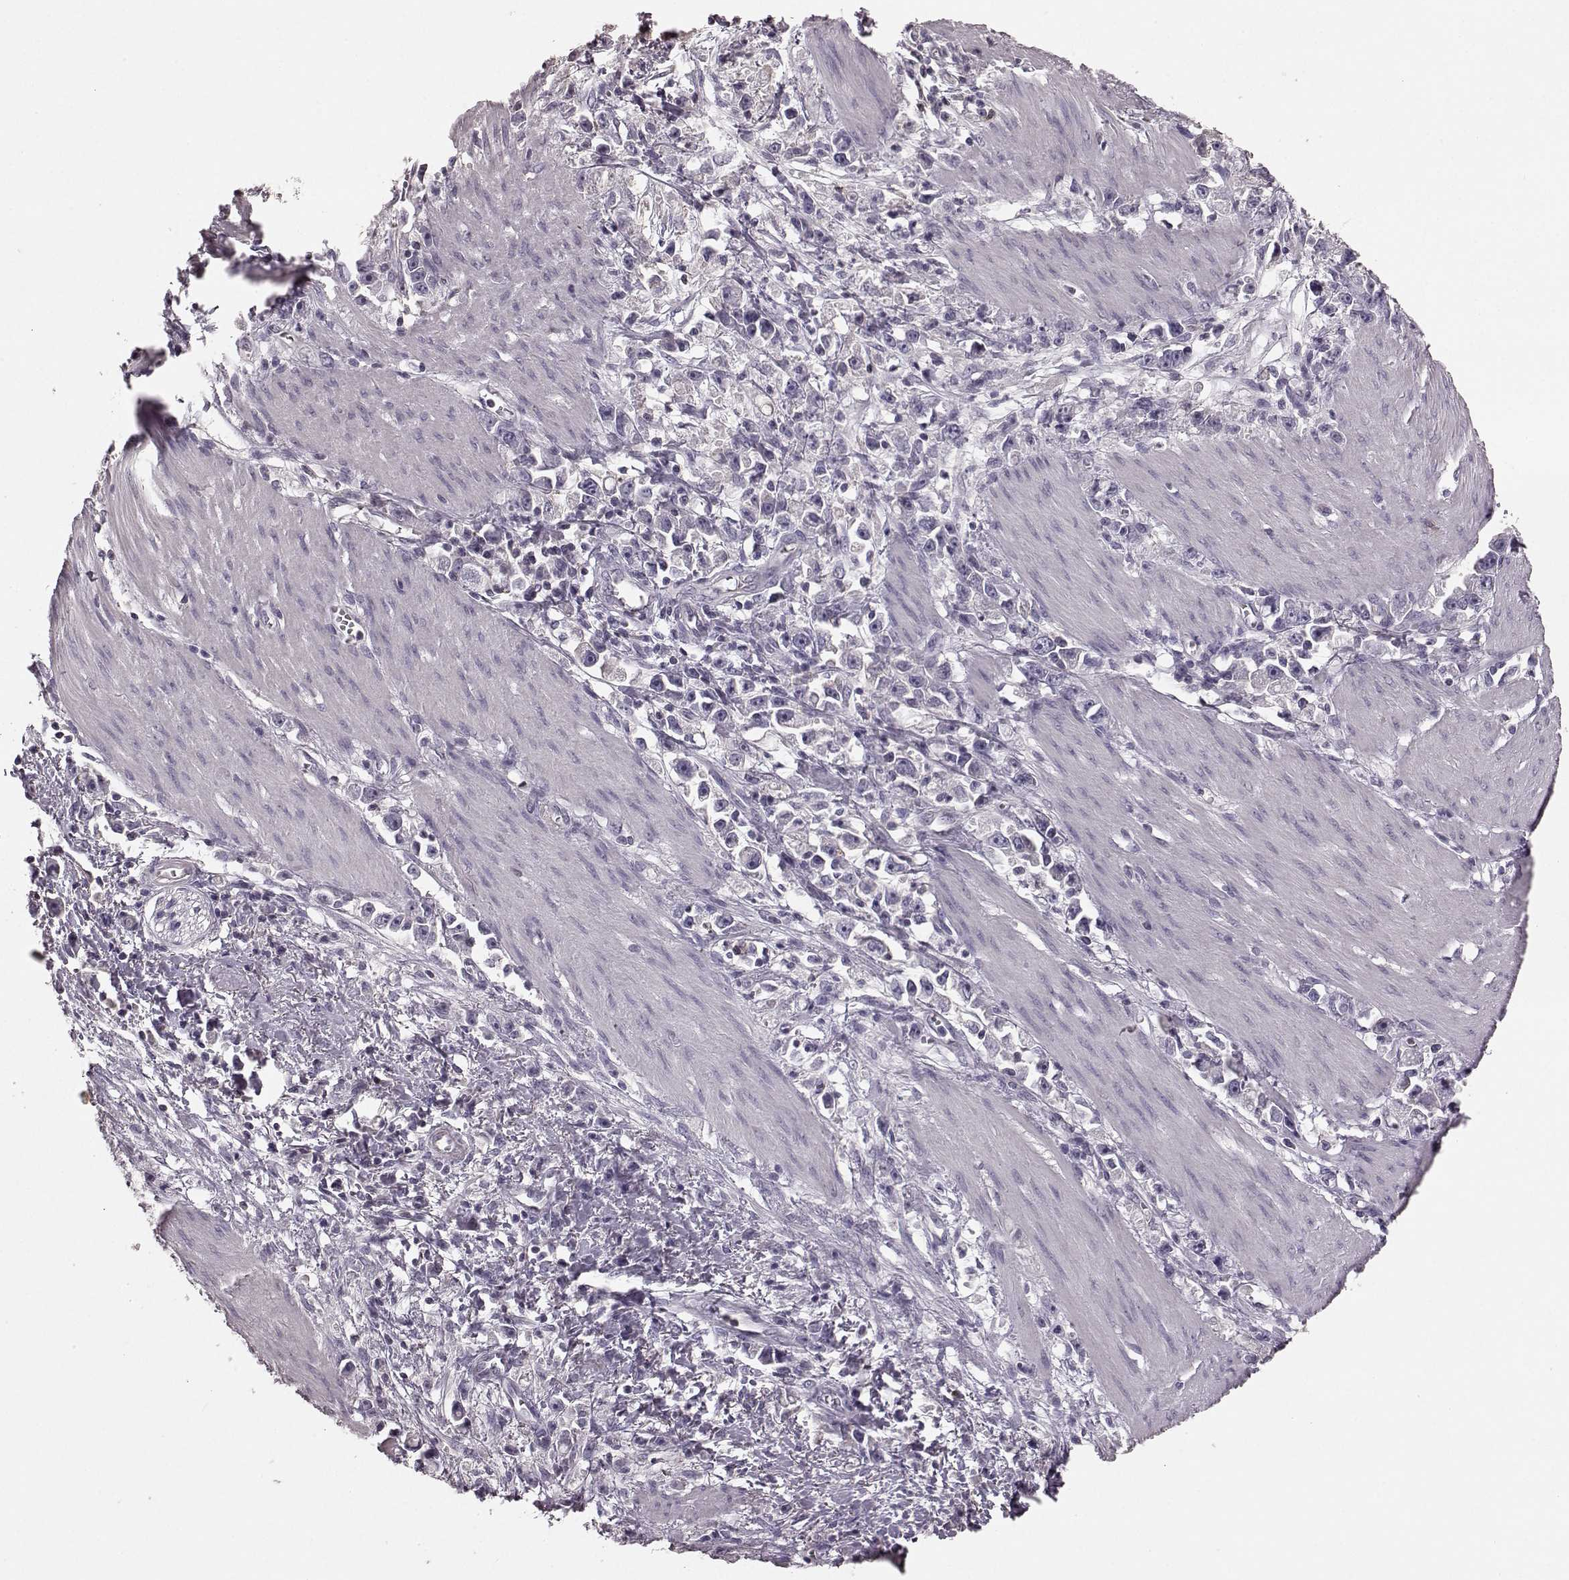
{"staining": {"intensity": "negative", "quantity": "none", "location": "none"}, "tissue": "stomach cancer", "cell_type": "Tumor cells", "image_type": "cancer", "snomed": [{"axis": "morphology", "description": "Adenocarcinoma, NOS"}, {"axis": "topography", "description": "Stomach"}], "caption": "Immunohistochemistry of human stomach cancer displays no expression in tumor cells. The staining was performed using DAB (3,3'-diaminobenzidine) to visualize the protein expression in brown, while the nuclei were stained in blue with hematoxylin (Magnification: 20x).", "gene": "PDCD1", "patient": {"sex": "female", "age": 59}}